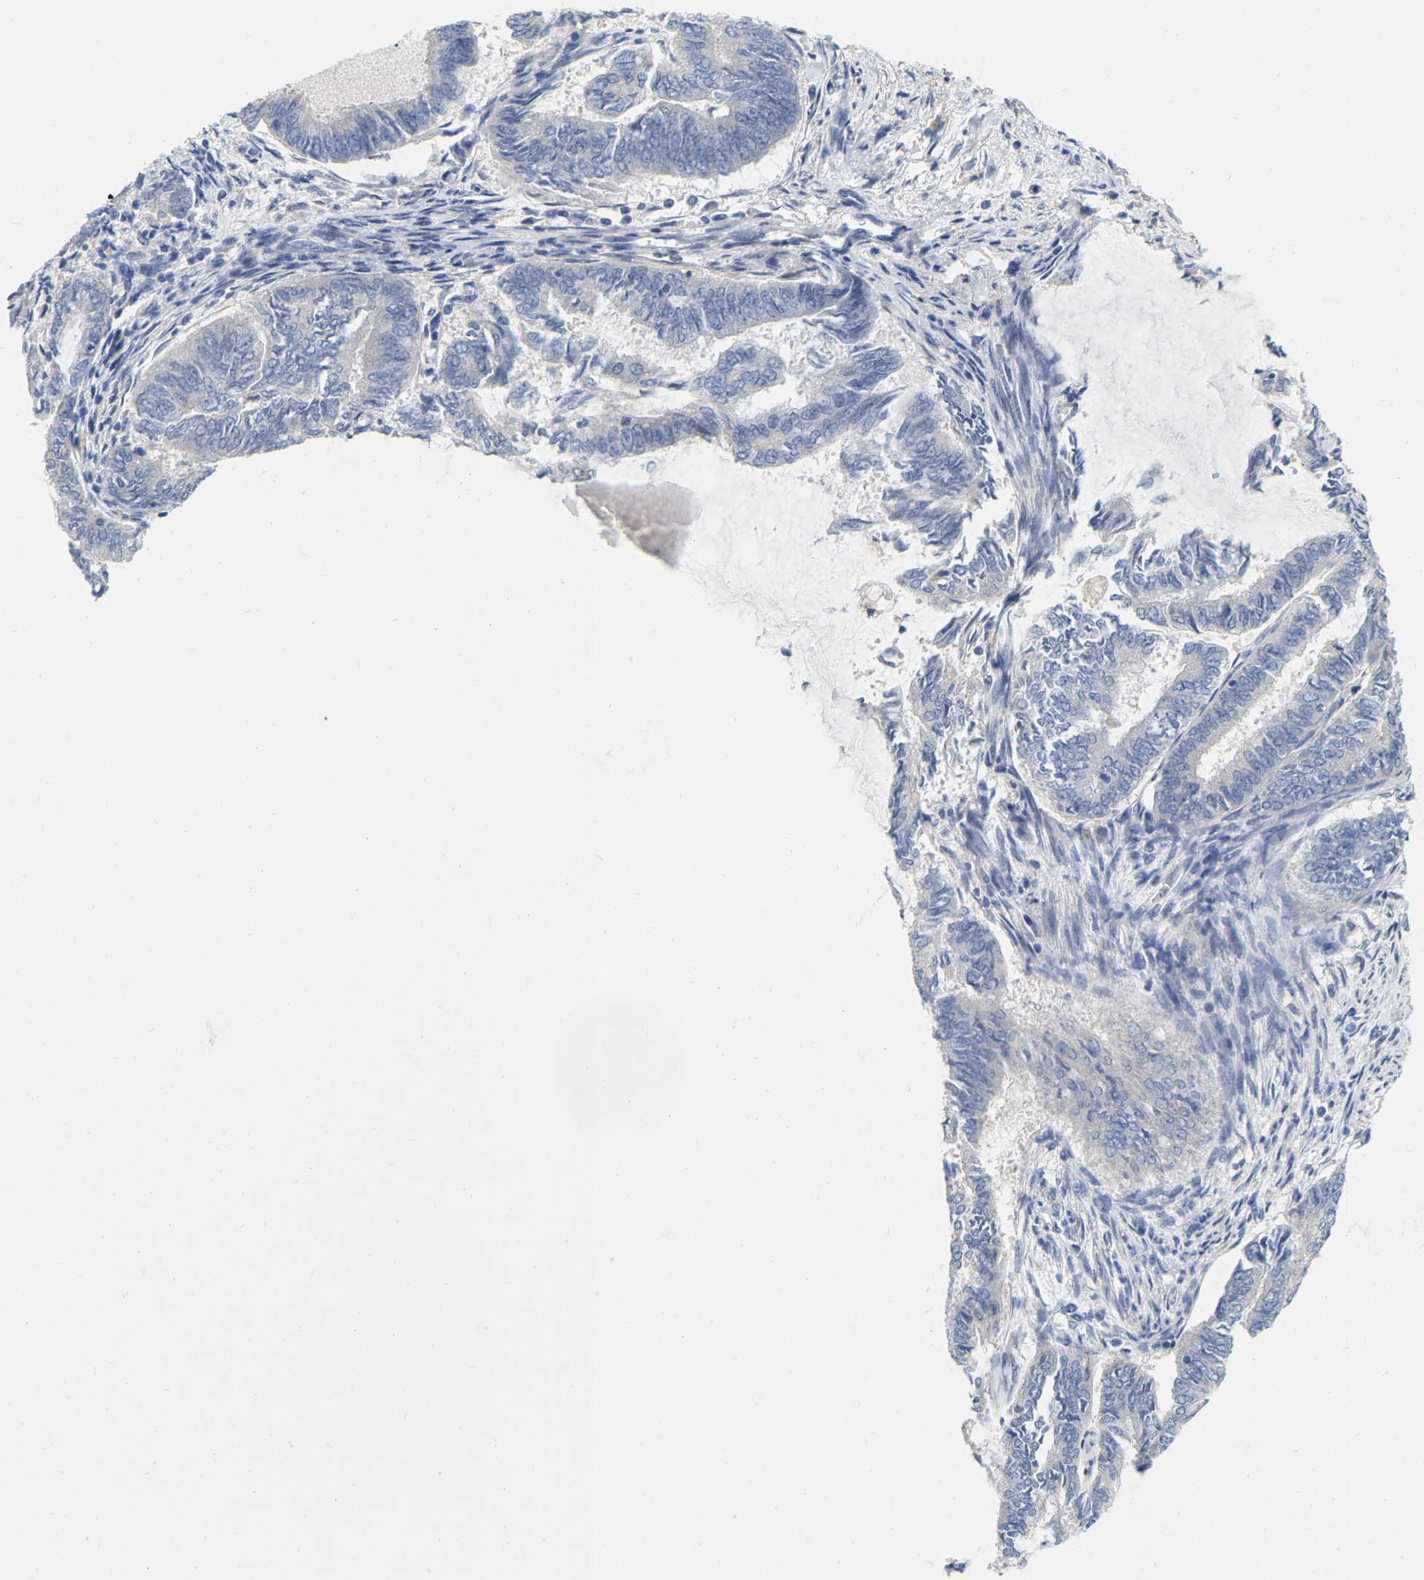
{"staining": {"intensity": "negative", "quantity": "none", "location": "none"}, "tissue": "endometrial cancer", "cell_type": "Tumor cells", "image_type": "cancer", "snomed": [{"axis": "morphology", "description": "Adenocarcinoma, NOS"}, {"axis": "topography", "description": "Endometrium"}], "caption": "Immunohistochemistry (IHC) of endometrial cancer displays no positivity in tumor cells.", "gene": "WIPI2", "patient": {"sex": "female", "age": 86}}